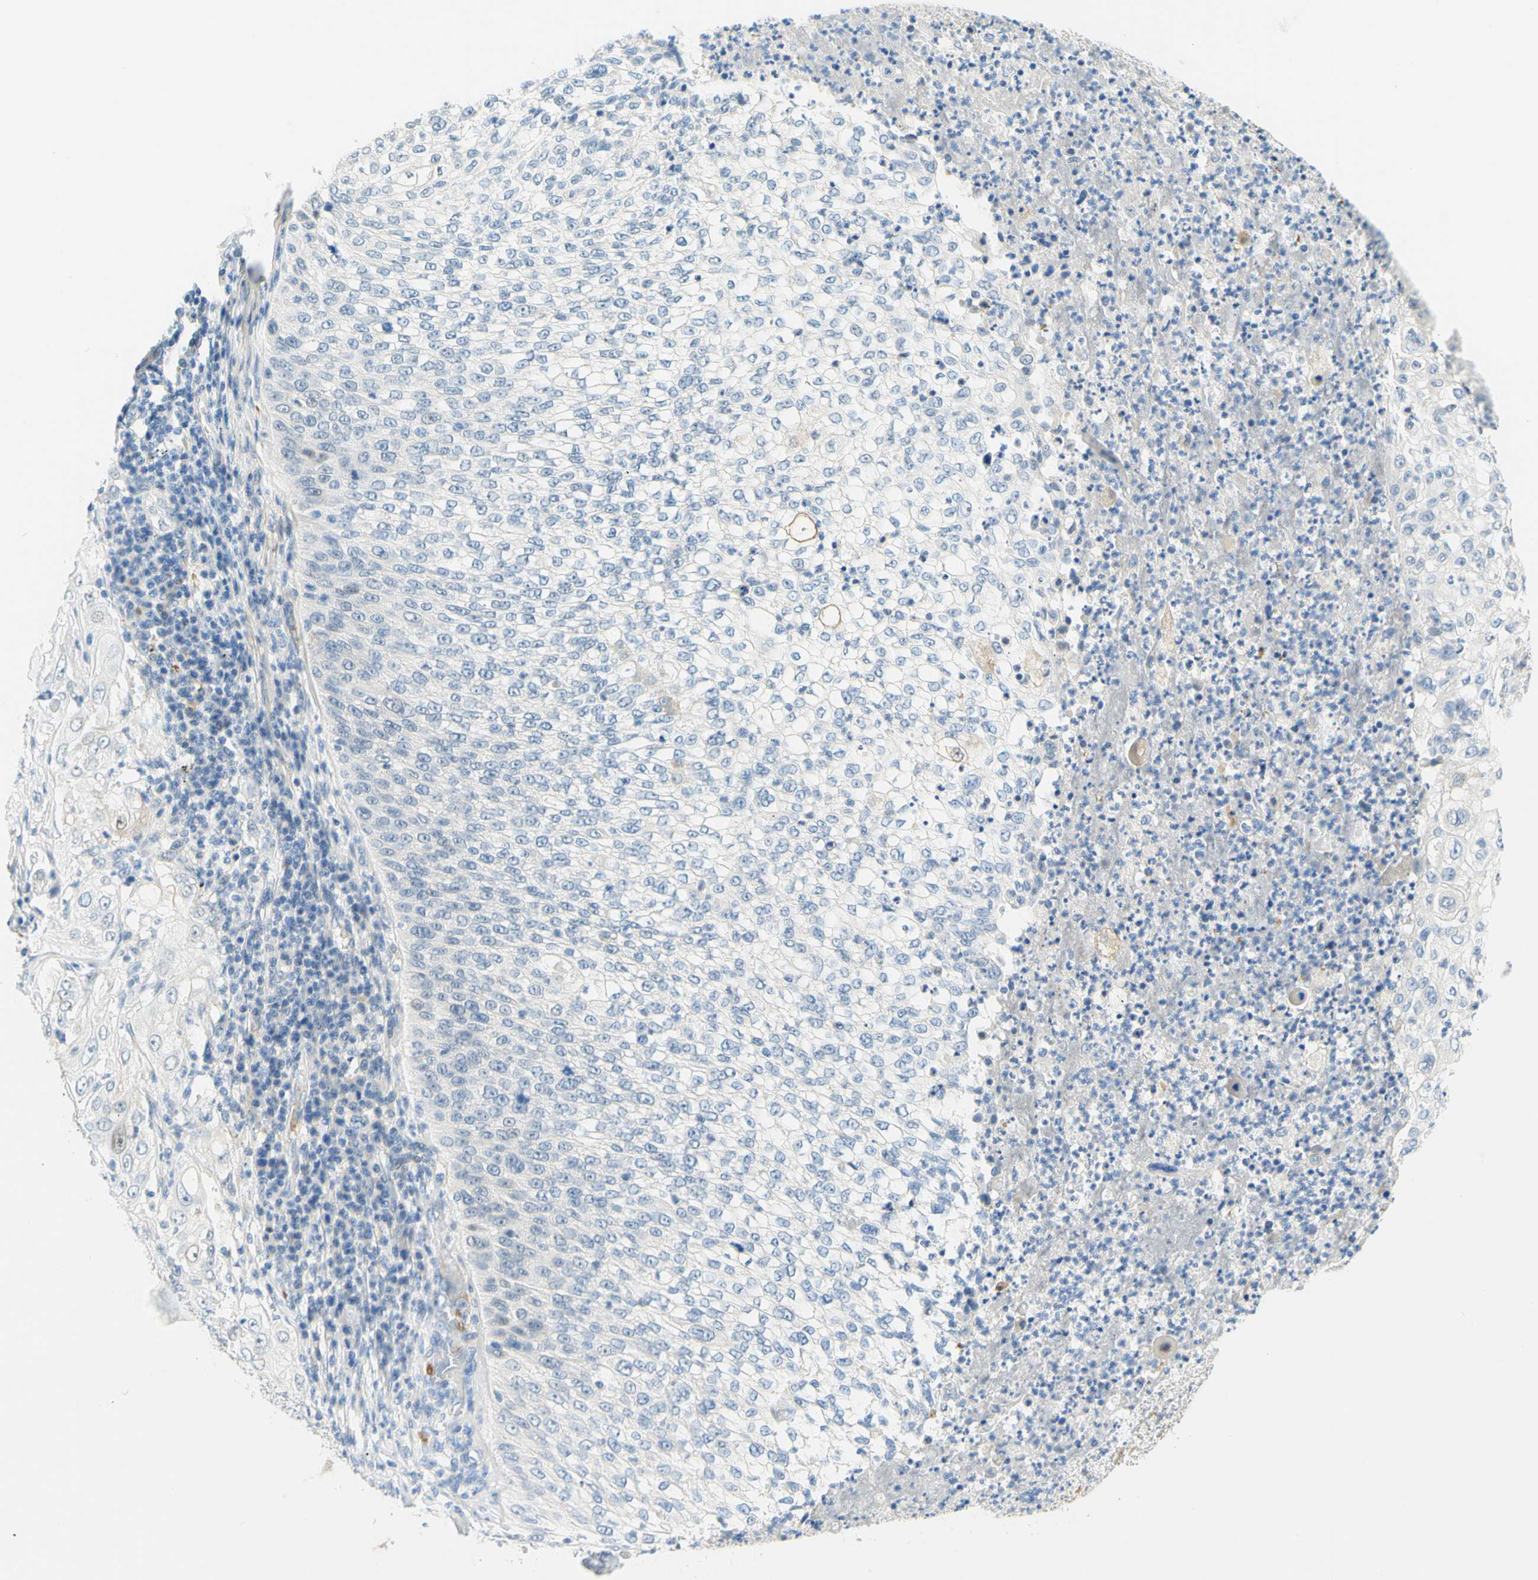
{"staining": {"intensity": "weak", "quantity": "<25%", "location": "cytoplasmic/membranous"}, "tissue": "lung cancer", "cell_type": "Tumor cells", "image_type": "cancer", "snomed": [{"axis": "morphology", "description": "Inflammation, NOS"}, {"axis": "morphology", "description": "Squamous cell carcinoma, NOS"}, {"axis": "topography", "description": "Lymph node"}, {"axis": "topography", "description": "Soft tissue"}, {"axis": "topography", "description": "Lung"}], "caption": "The immunohistochemistry histopathology image has no significant expression in tumor cells of lung squamous cell carcinoma tissue.", "gene": "ENTREP2", "patient": {"sex": "male", "age": 66}}